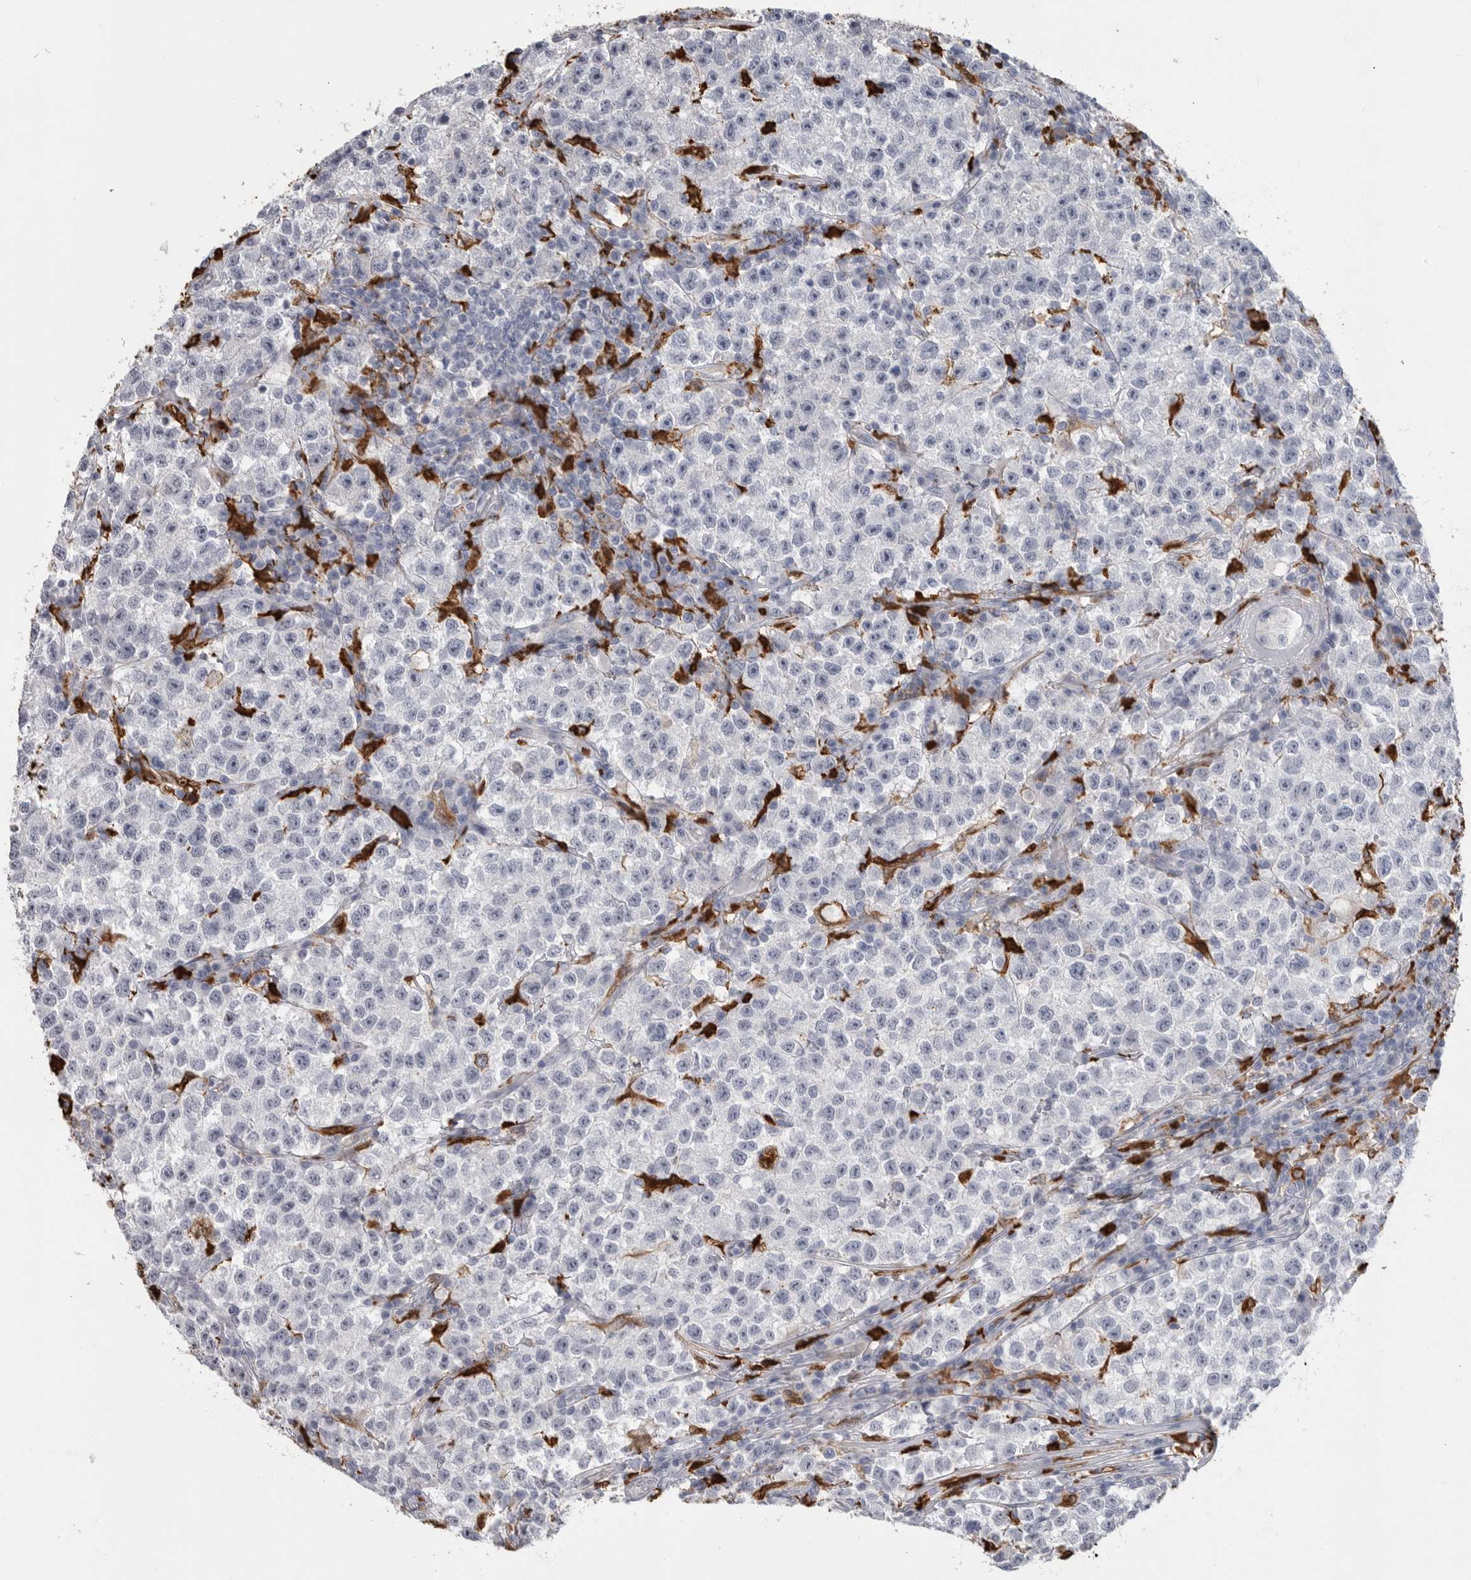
{"staining": {"intensity": "negative", "quantity": "none", "location": "none"}, "tissue": "testis cancer", "cell_type": "Tumor cells", "image_type": "cancer", "snomed": [{"axis": "morphology", "description": "Seminoma, NOS"}, {"axis": "topography", "description": "Testis"}], "caption": "Tumor cells are negative for brown protein staining in testis cancer (seminoma).", "gene": "CYB561D1", "patient": {"sex": "male", "age": 22}}